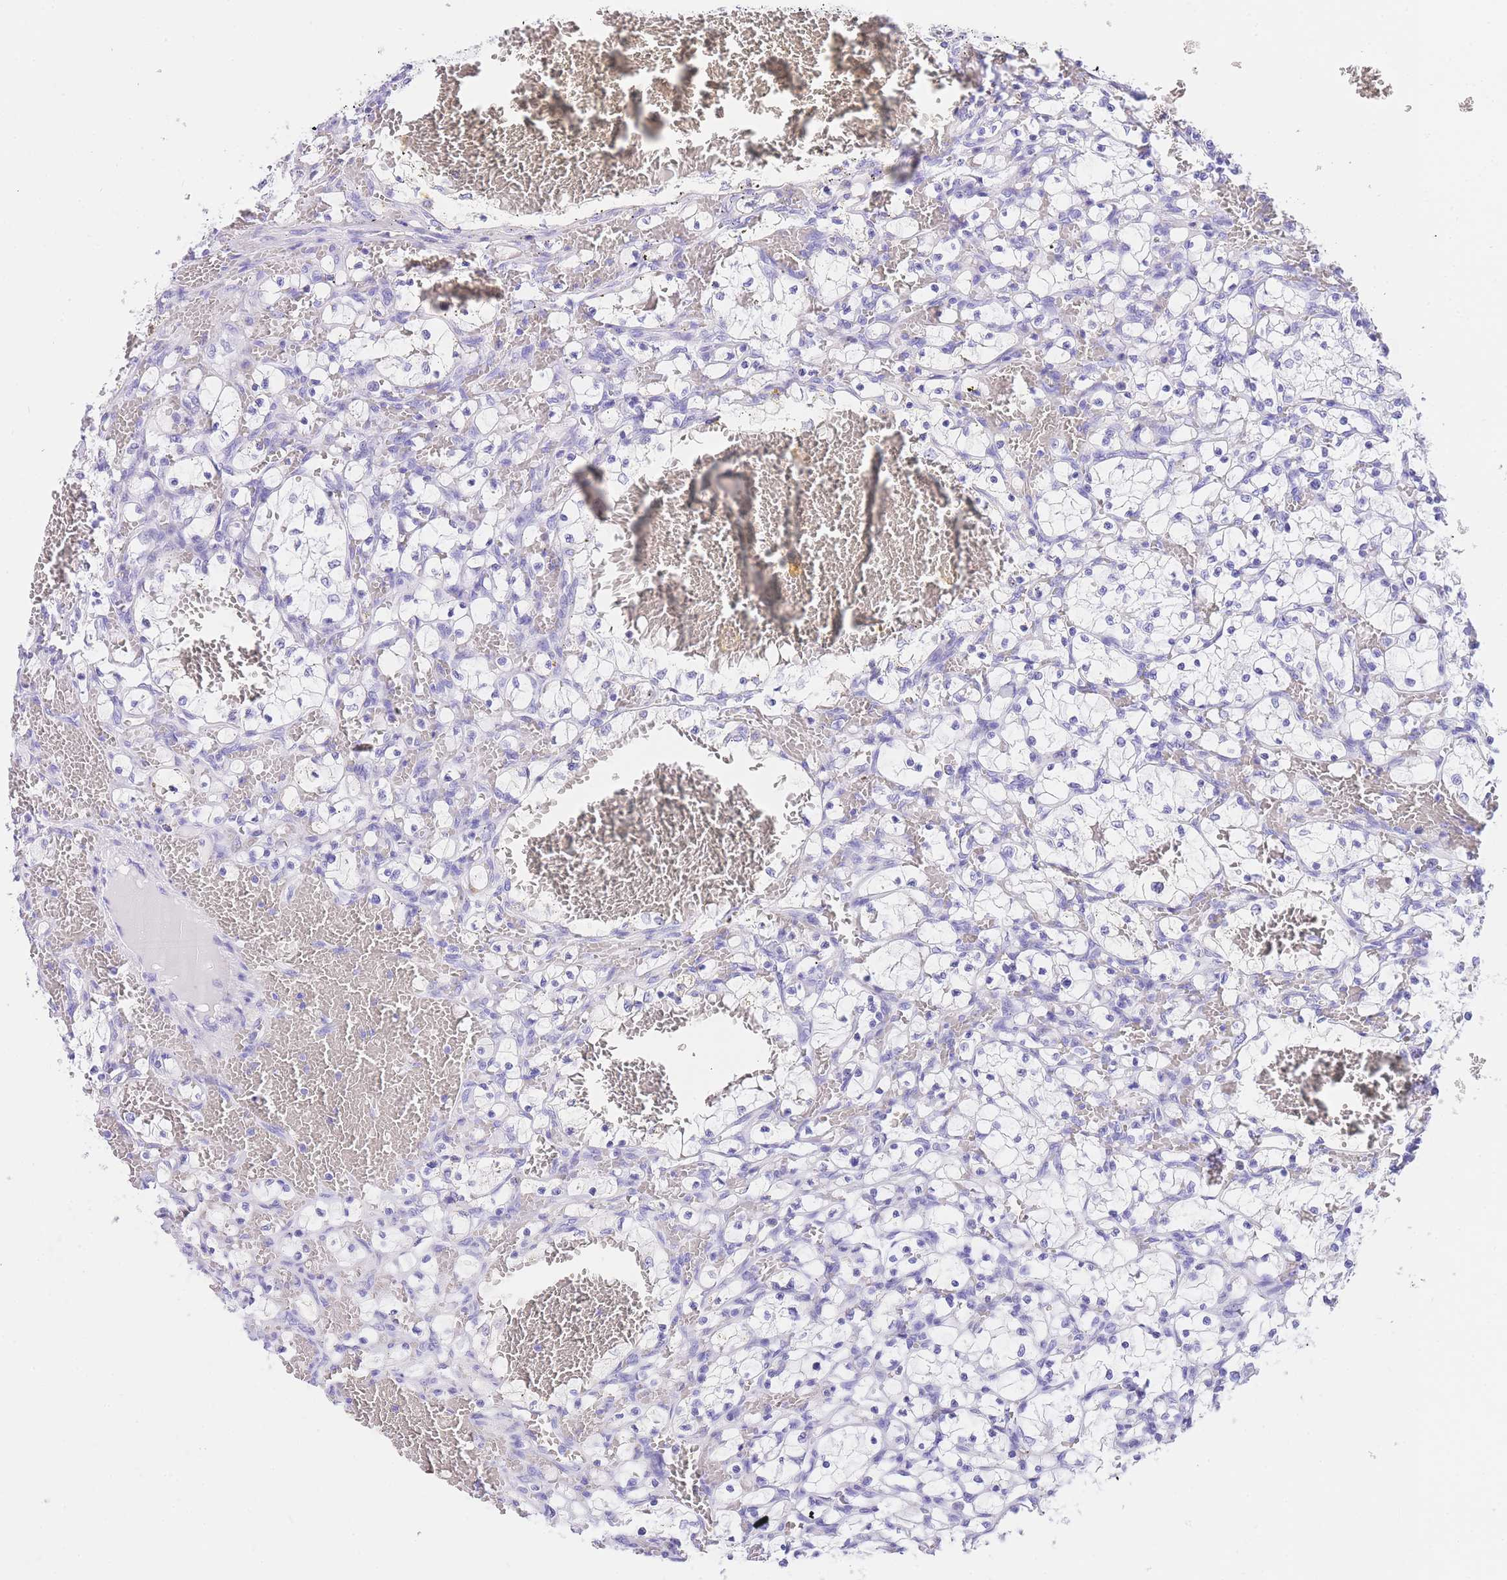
{"staining": {"intensity": "negative", "quantity": "none", "location": "none"}, "tissue": "renal cancer", "cell_type": "Tumor cells", "image_type": "cancer", "snomed": [{"axis": "morphology", "description": "Adenocarcinoma, NOS"}, {"axis": "topography", "description": "Kidney"}], "caption": "Tumor cells show no significant staining in renal cancer (adenocarcinoma). (Stains: DAB immunohistochemistry with hematoxylin counter stain, Microscopy: brightfield microscopy at high magnification).", "gene": "NKD2", "patient": {"sex": "female", "age": 69}}